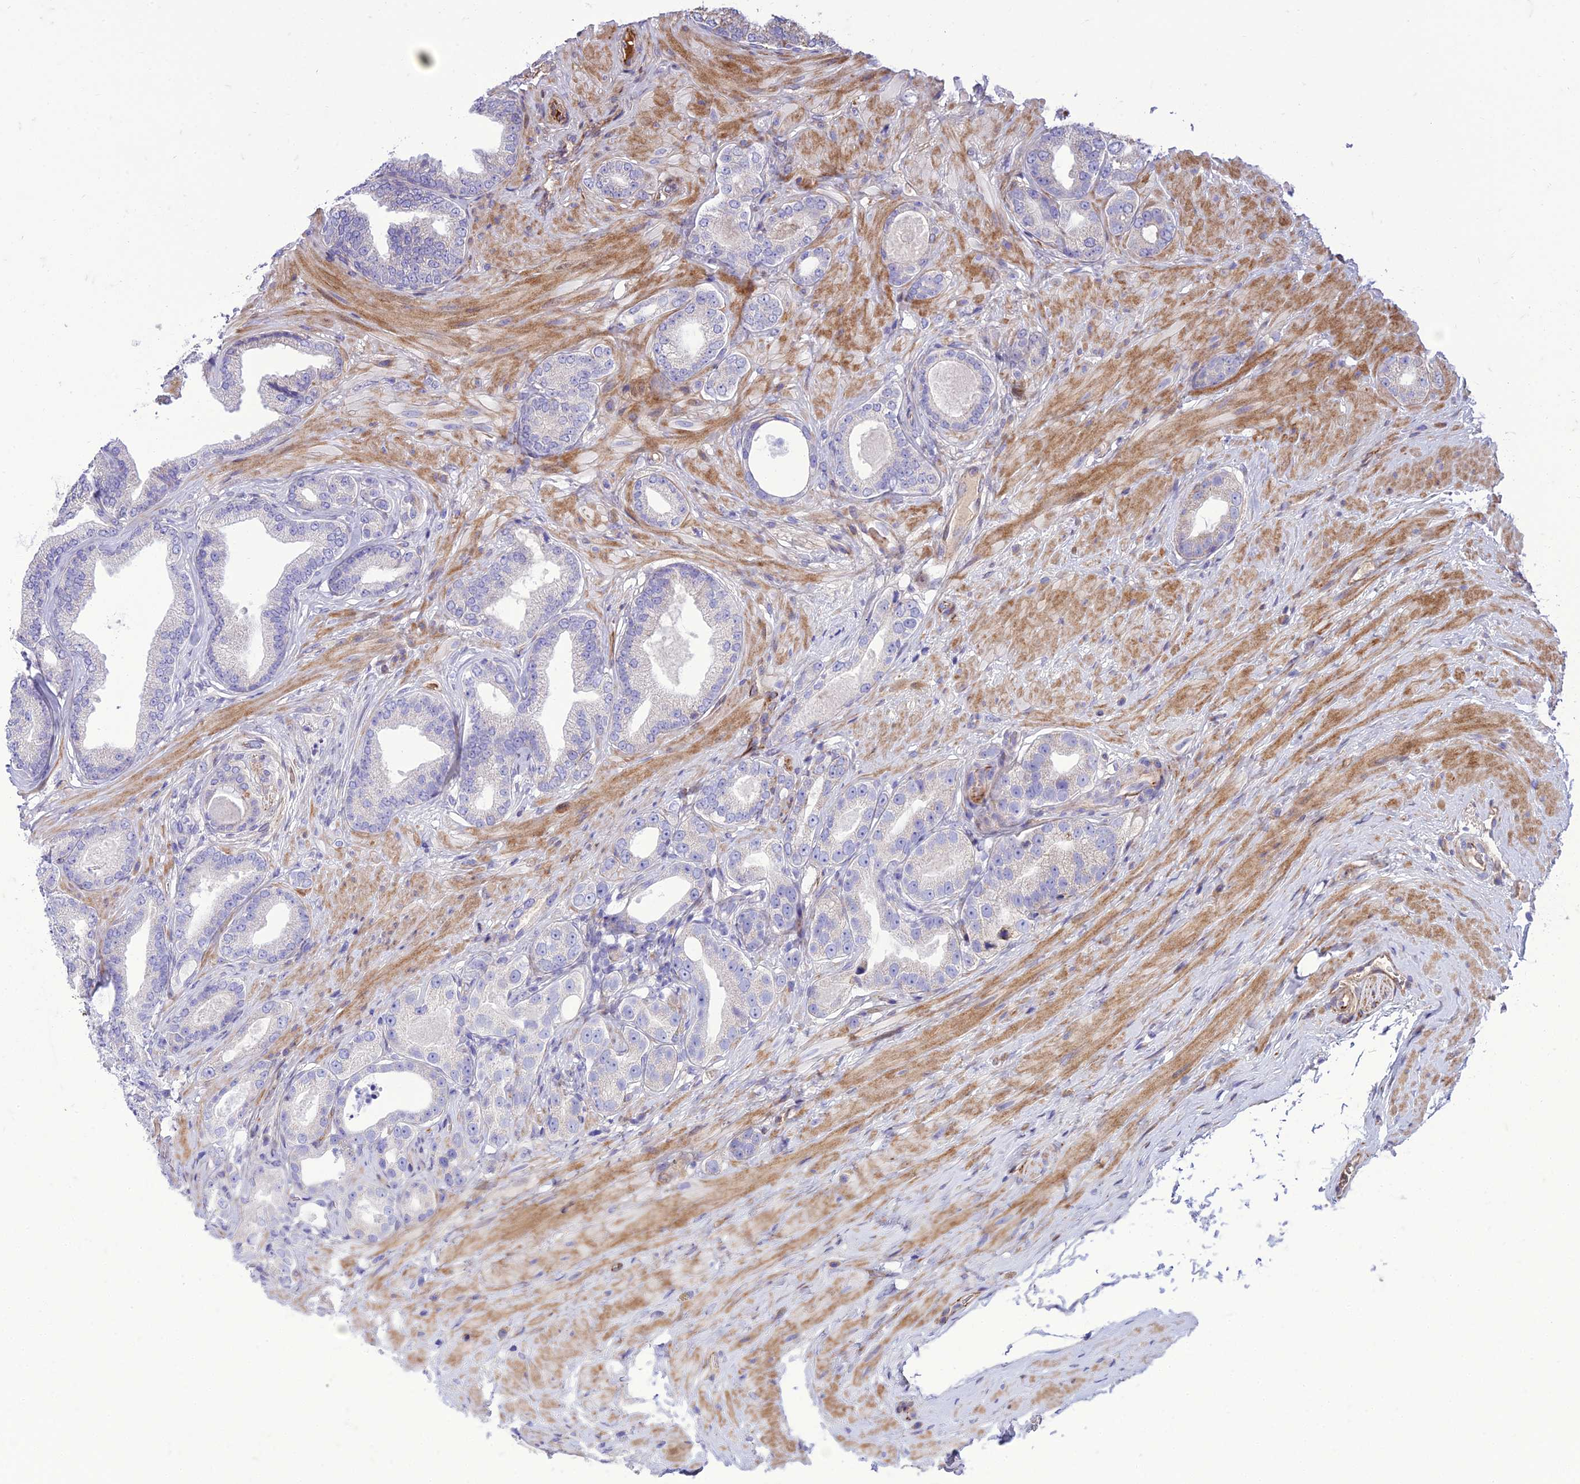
{"staining": {"intensity": "negative", "quantity": "none", "location": "none"}, "tissue": "prostate cancer", "cell_type": "Tumor cells", "image_type": "cancer", "snomed": [{"axis": "morphology", "description": "Adenocarcinoma, Low grade"}, {"axis": "topography", "description": "Prostate"}], "caption": "Immunohistochemistry (IHC) histopathology image of neoplastic tissue: prostate cancer (low-grade adenocarcinoma) stained with DAB (3,3'-diaminobenzidine) displays no significant protein positivity in tumor cells.", "gene": "SEL1L3", "patient": {"sex": "male", "age": 63}}